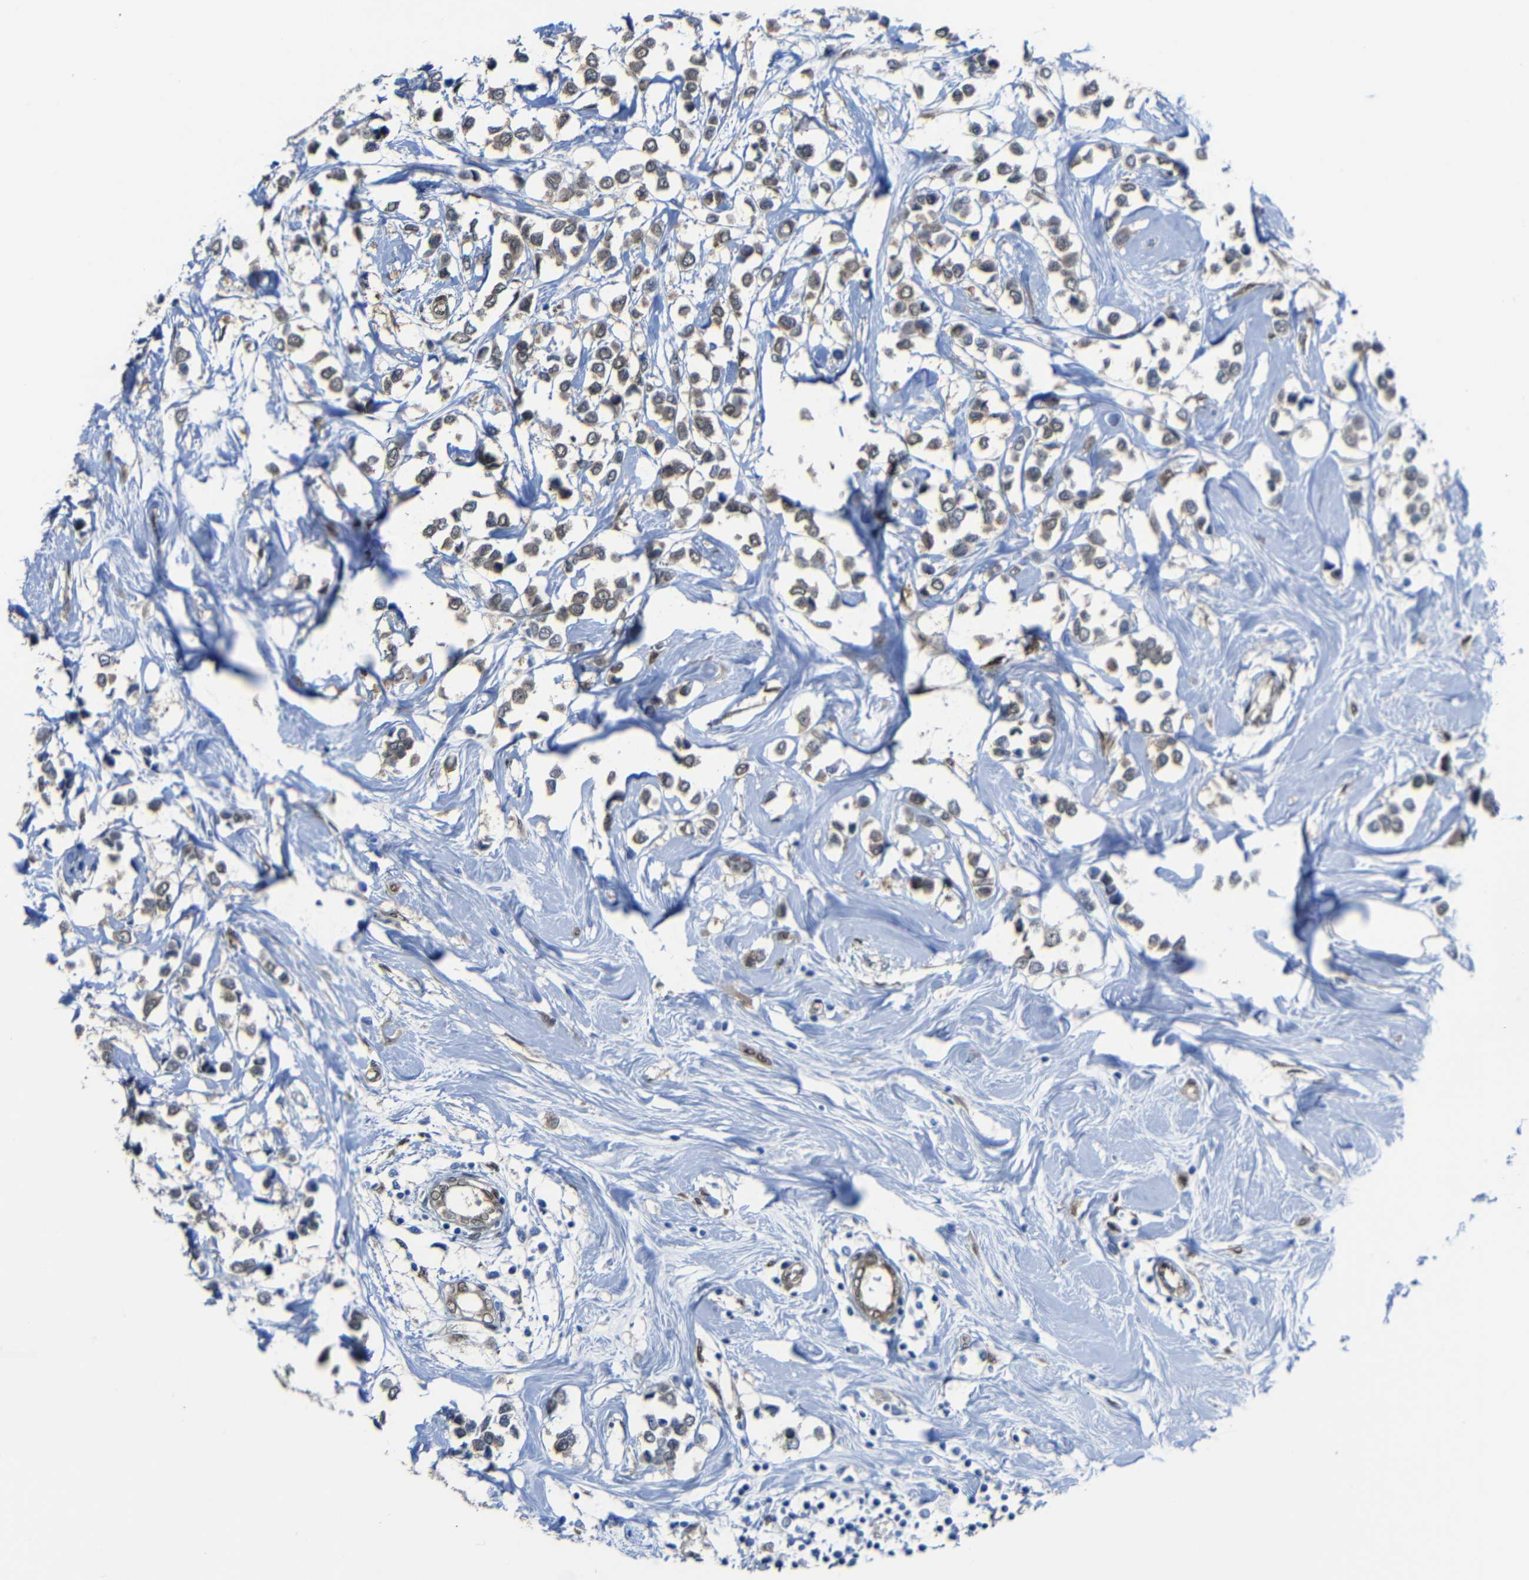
{"staining": {"intensity": "weak", "quantity": ">75%", "location": "cytoplasmic/membranous"}, "tissue": "breast cancer", "cell_type": "Tumor cells", "image_type": "cancer", "snomed": [{"axis": "morphology", "description": "Lobular carcinoma"}, {"axis": "topography", "description": "Breast"}], "caption": "High-magnification brightfield microscopy of lobular carcinoma (breast) stained with DAB (3,3'-diaminobenzidine) (brown) and counterstained with hematoxylin (blue). tumor cells exhibit weak cytoplasmic/membranous positivity is appreciated in about>75% of cells. (Stains: DAB (3,3'-diaminobenzidine) in brown, nuclei in blue, Microscopy: brightfield microscopy at high magnification).", "gene": "YAP1", "patient": {"sex": "female", "age": 51}}